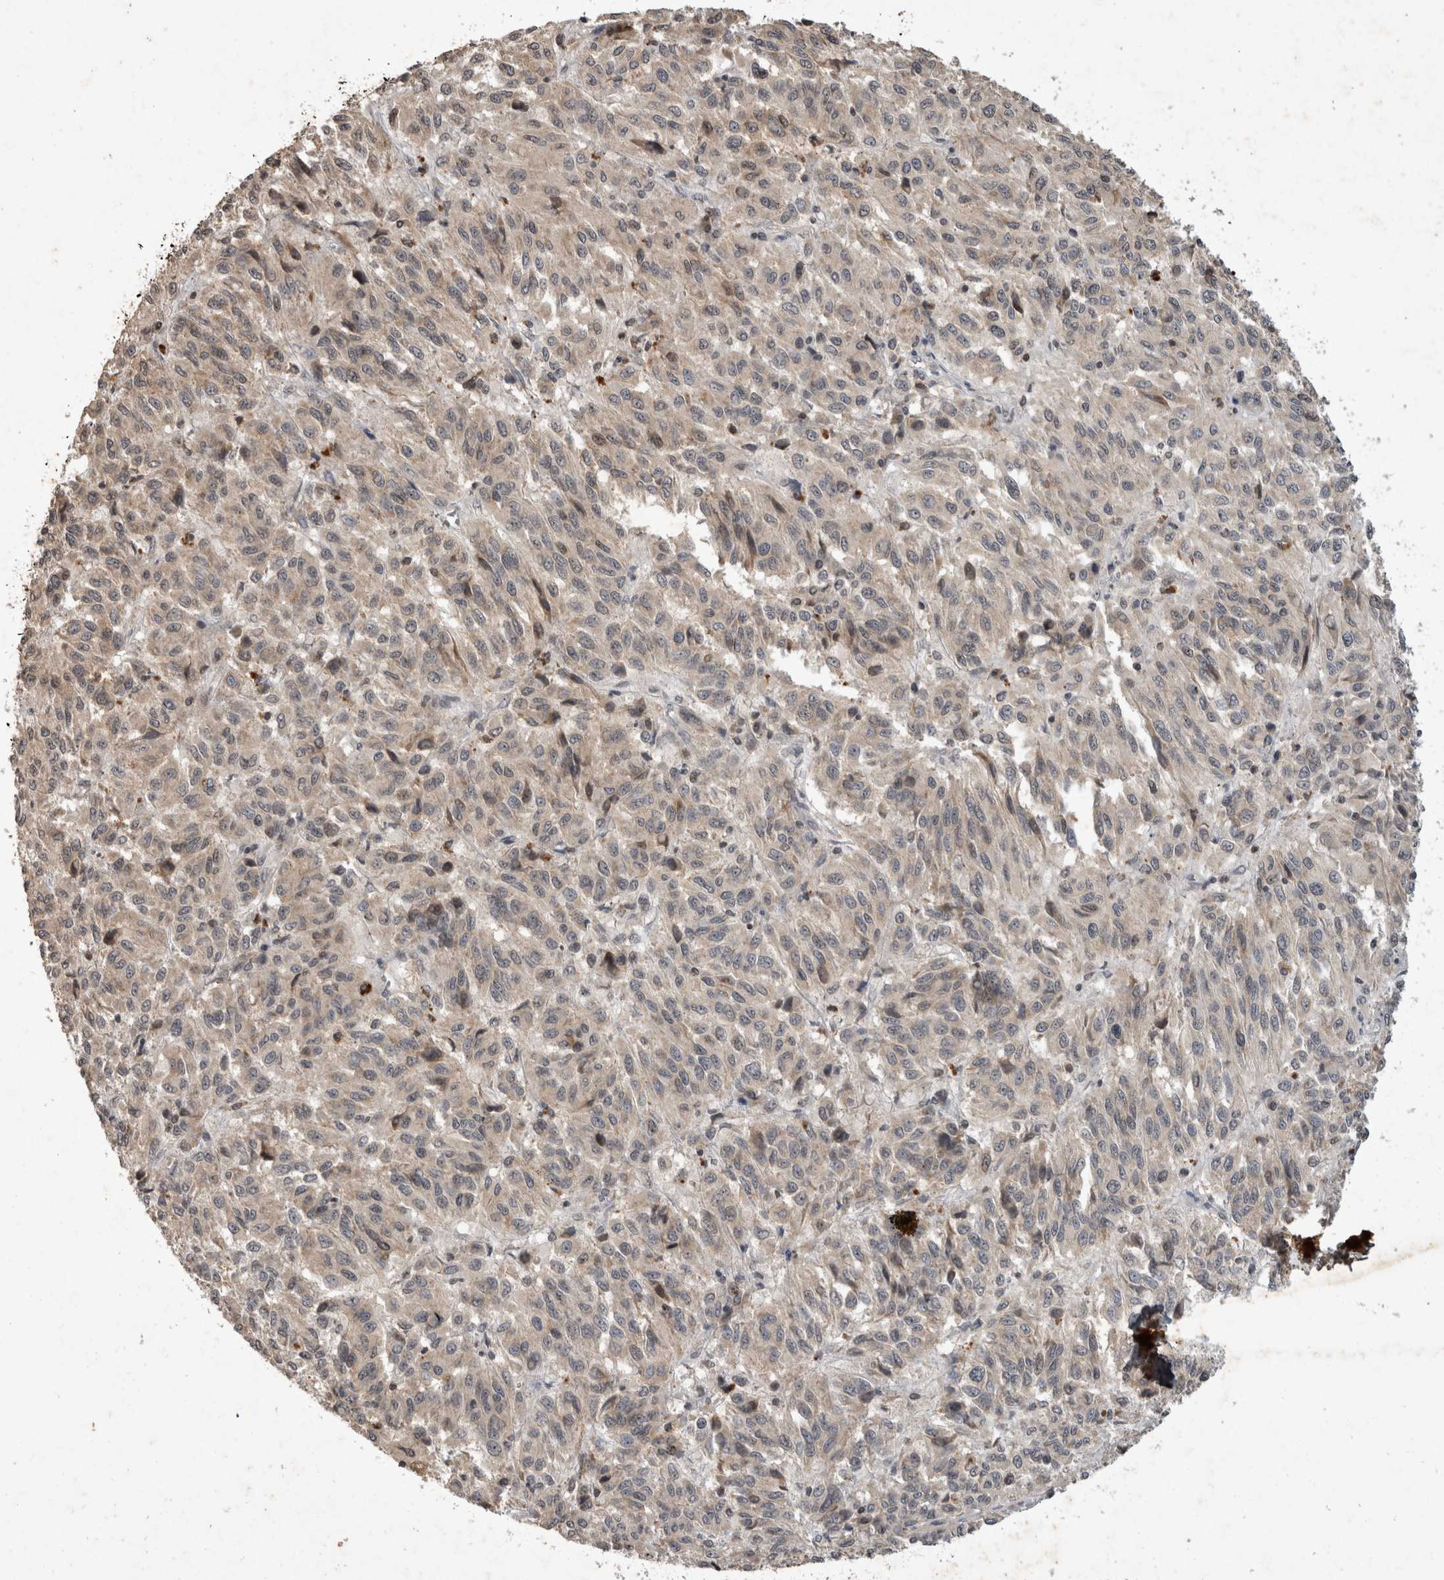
{"staining": {"intensity": "negative", "quantity": "none", "location": "none"}, "tissue": "melanoma", "cell_type": "Tumor cells", "image_type": "cancer", "snomed": [{"axis": "morphology", "description": "Malignant melanoma, Metastatic site"}, {"axis": "topography", "description": "Lung"}], "caption": "Tumor cells are negative for protein expression in human melanoma.", "gene": "HRK", "patient": {"sex": "male", "age": 64}}